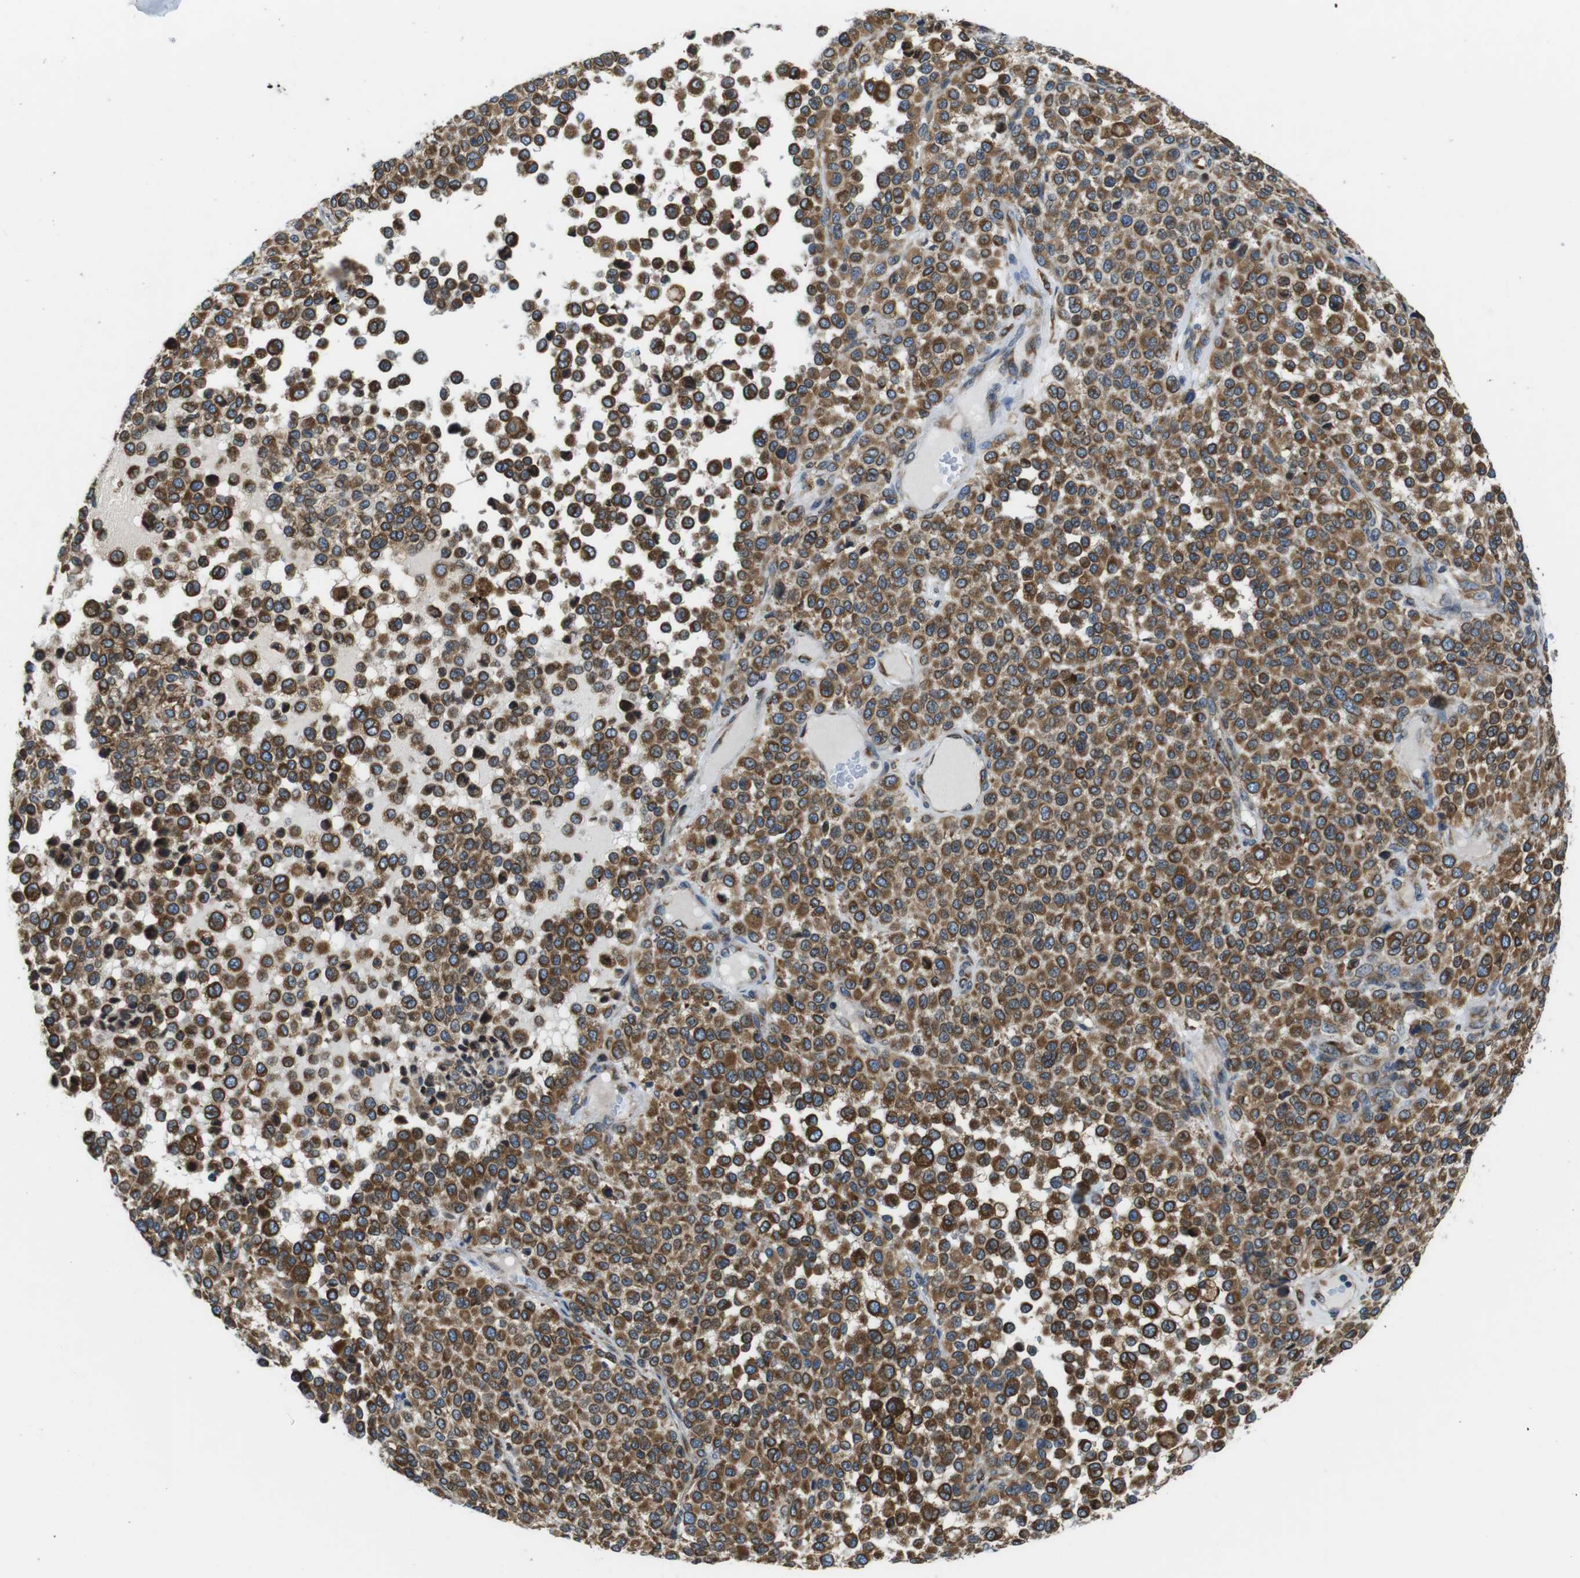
{"staining": {"intensity": "moderate", "quantity": ">75%", "location": "cytoplasmic/membranous"}, "tissue": "melanoma", "cell_type": "Tumor cells", "image_type": "cancer", "snomed": [{"axis": "morphology", "description": "Malignant melanoma, Metastatic site"}, {"axis": "topography", "description": "Pancreas"}], "caption": "About >75% of tumor cells in melanoma show moderate cytoplasmic/membranous protein positivity as visualized by brown immunohistochemical staining.", "gene": "UGGT1", "patient": {"sex": "female", "age": 30}}